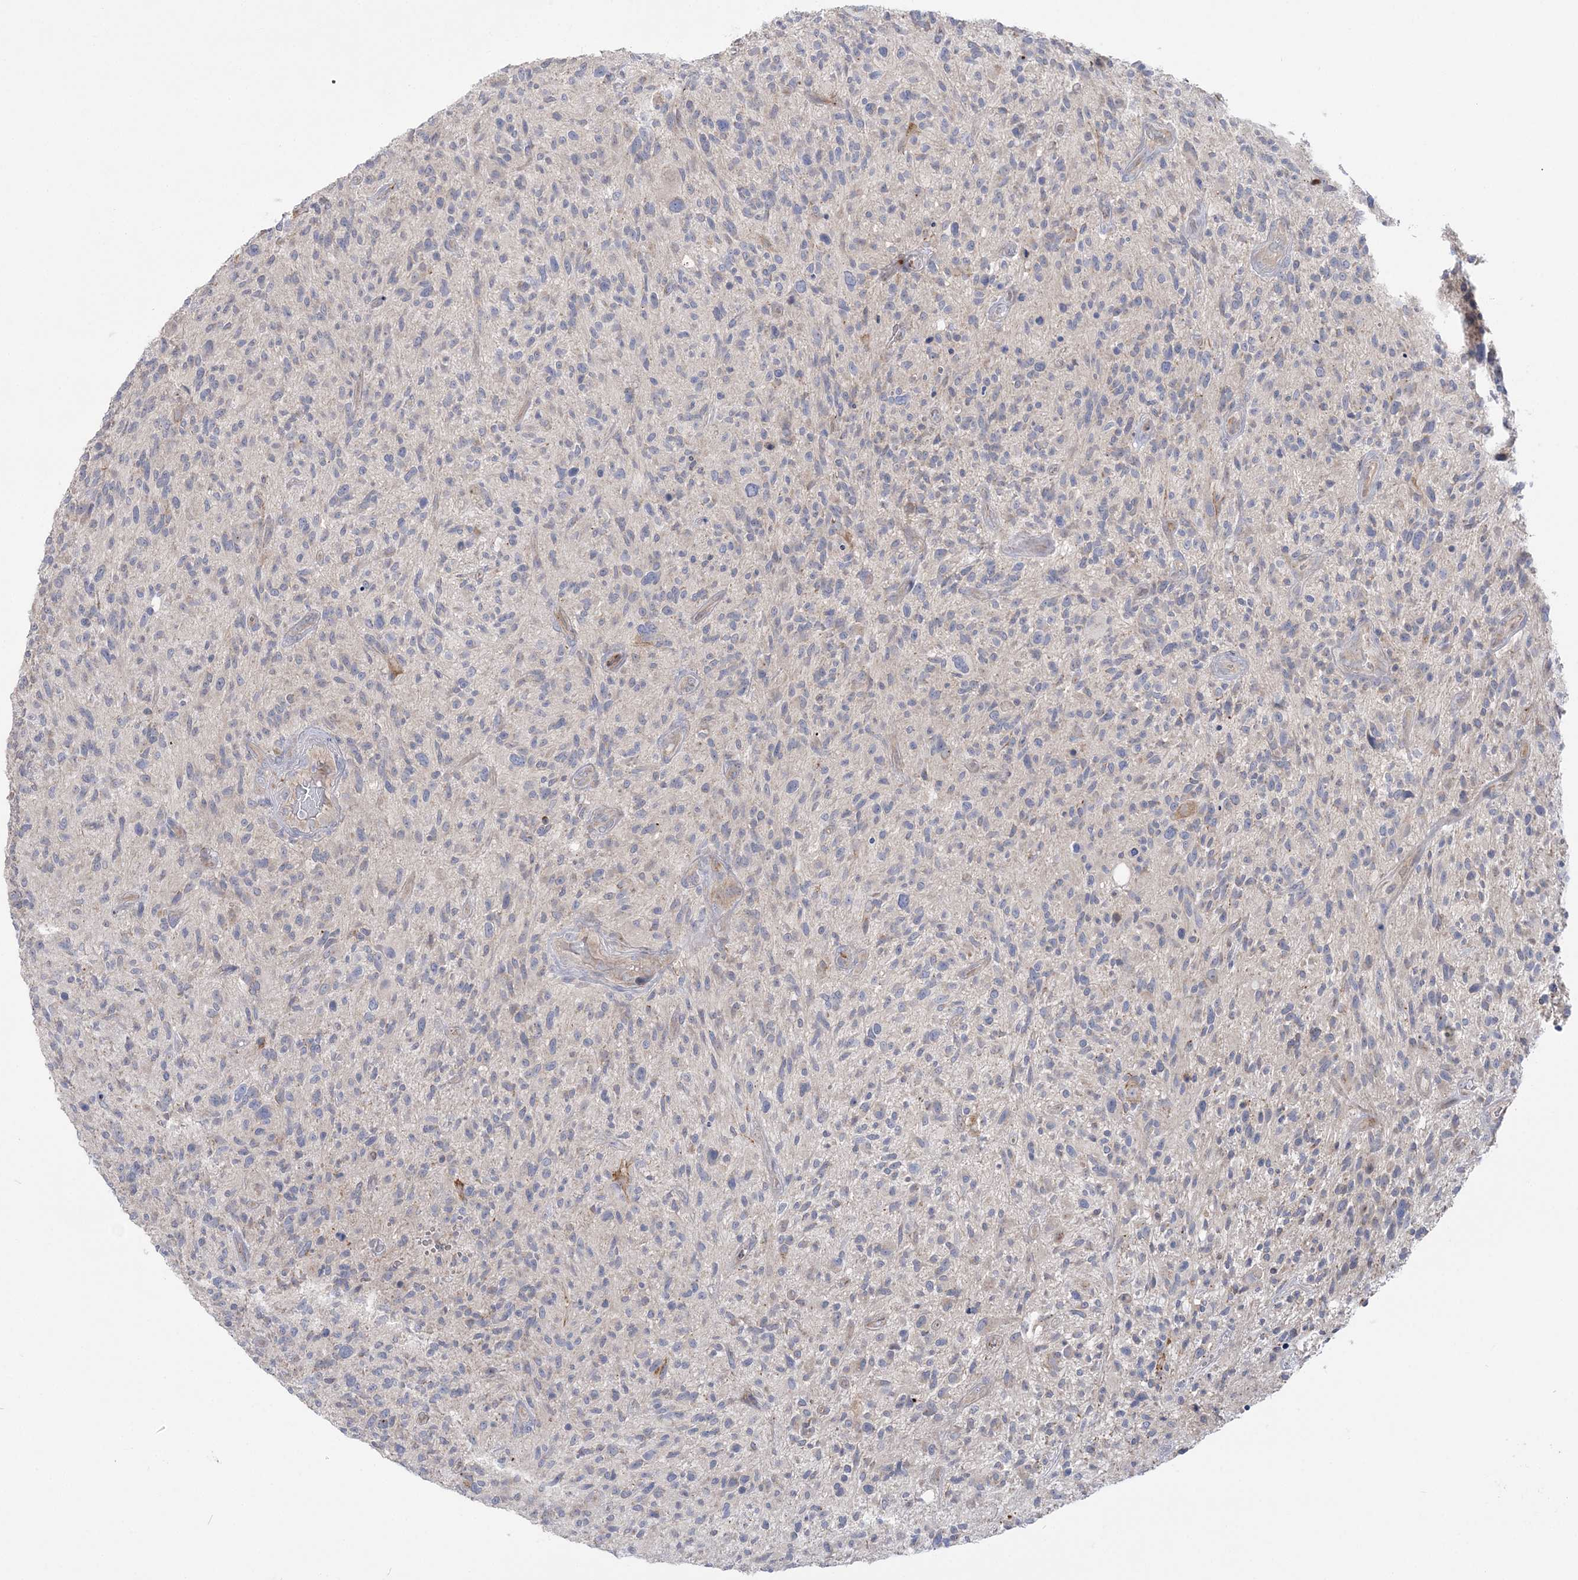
{"staining": {"intensity": "negative", "quantity": "none", "location": "none"}, "tissue": "glioma", "cell_type": "Tumor cells", "image_type": "cancer", "snomed": [{"axis": "morphology", "description": "Glioma, malignant, High grade"}, {"axis": "topography", "description": "Brain"}], "caption": "Tumor cells are negative for brown protein staining in malignant high-grade glioma.", "gene": "MMADHC", "patient": {"sex": "male", "age": 47}}